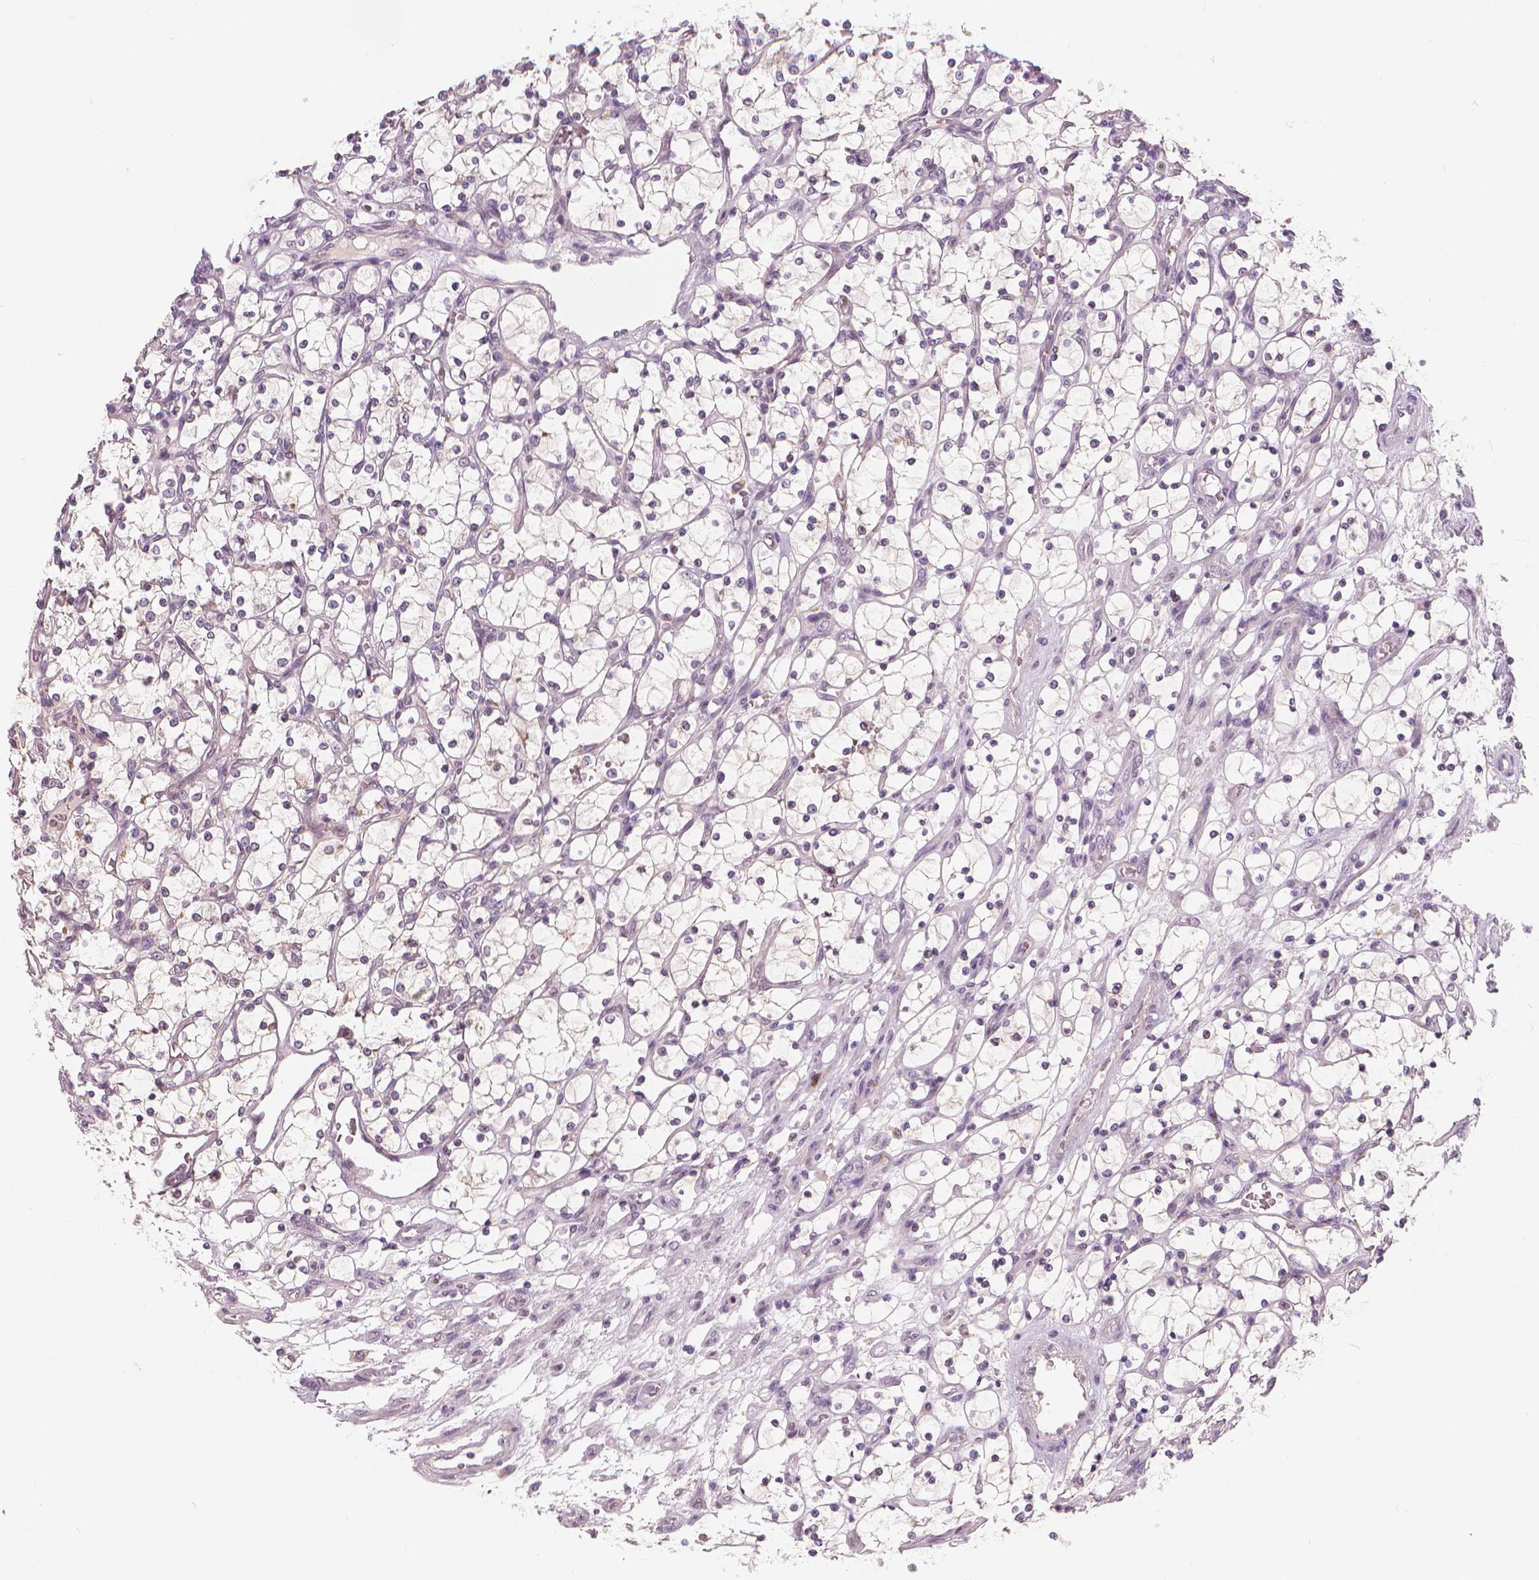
{"staining": {"intensity": "negative", "quantity": "none", "location": "none"}, "tissue": "renal cancer", "cell_type": "Tumor cells", "image_type": "cancer", "snomed": [{"axis": "morphology", "description": "Adenocarcinoma, NOS"}, {"axis": "topography", "description": "Kidney"}], "caption": "High magnification brightfield microscopy of renal cancer (adenocarcinoma) stained with DAB (brown) and counterstained with hematoxylin (blue): tumor cells show no significant positivity.", "gene": "RNASE7", "patient": {"sex": "female", "age": 69}}